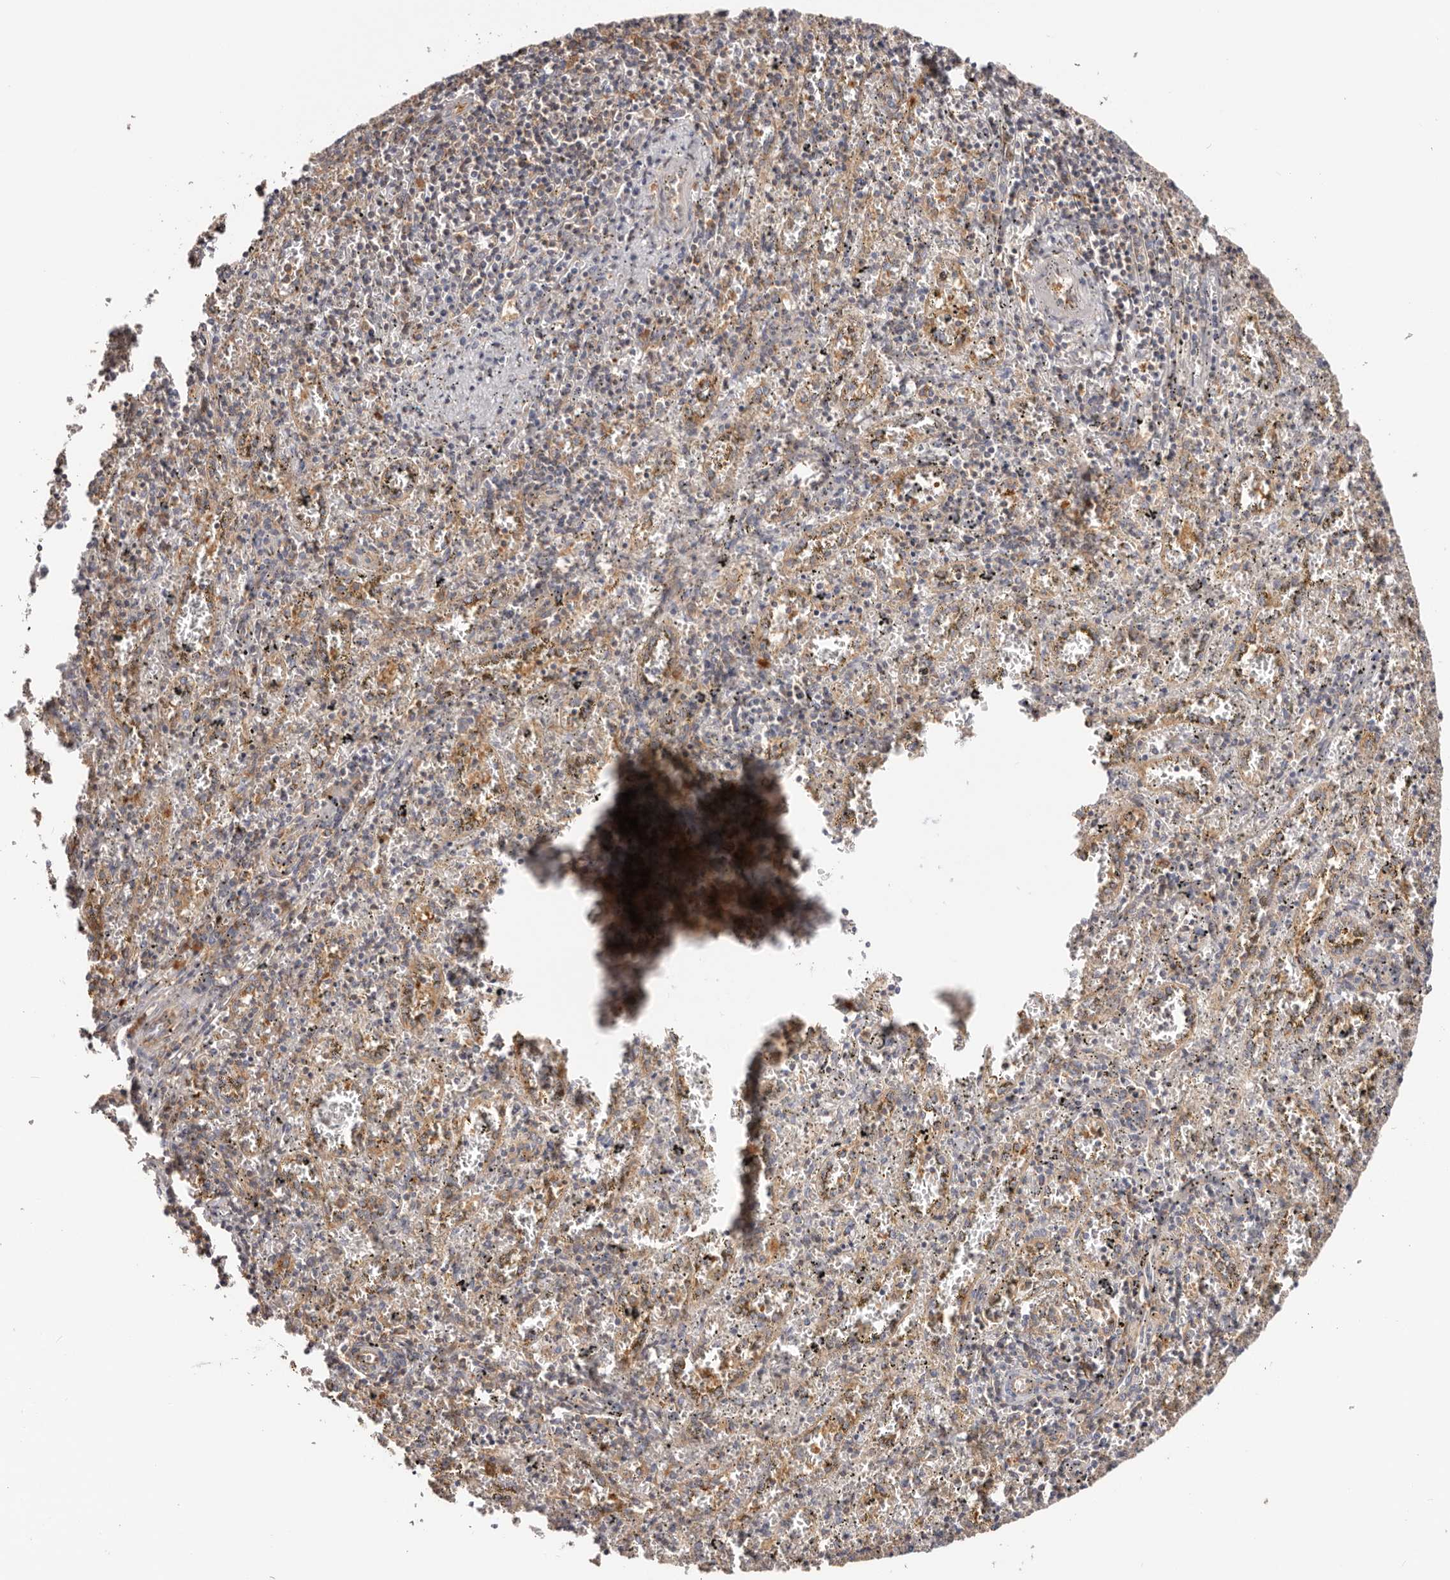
{"staining": {"intensity": "moderate", "quantity": "<25%", "location": "cytoplasmic/membranous"}, "tissue": "spleen", "cell_type": "Cells in red pulp", "image_type": "normal", "snomed": [{"axis": "morphology", "description": "Normal tissue, NOS"}, {"axis": "topography", "description": "Spleen"}], "caption": "Immunohistochemistry (IHC) histopathology image of normal human spleen stained for a protein (brown), which demonstrates low levels of moderate cytoplasmic/membranous staining in approximately <25% of cells in red pulp.", "gene": "EPRS1", "patient": {"sex": "male", "age": 11}}